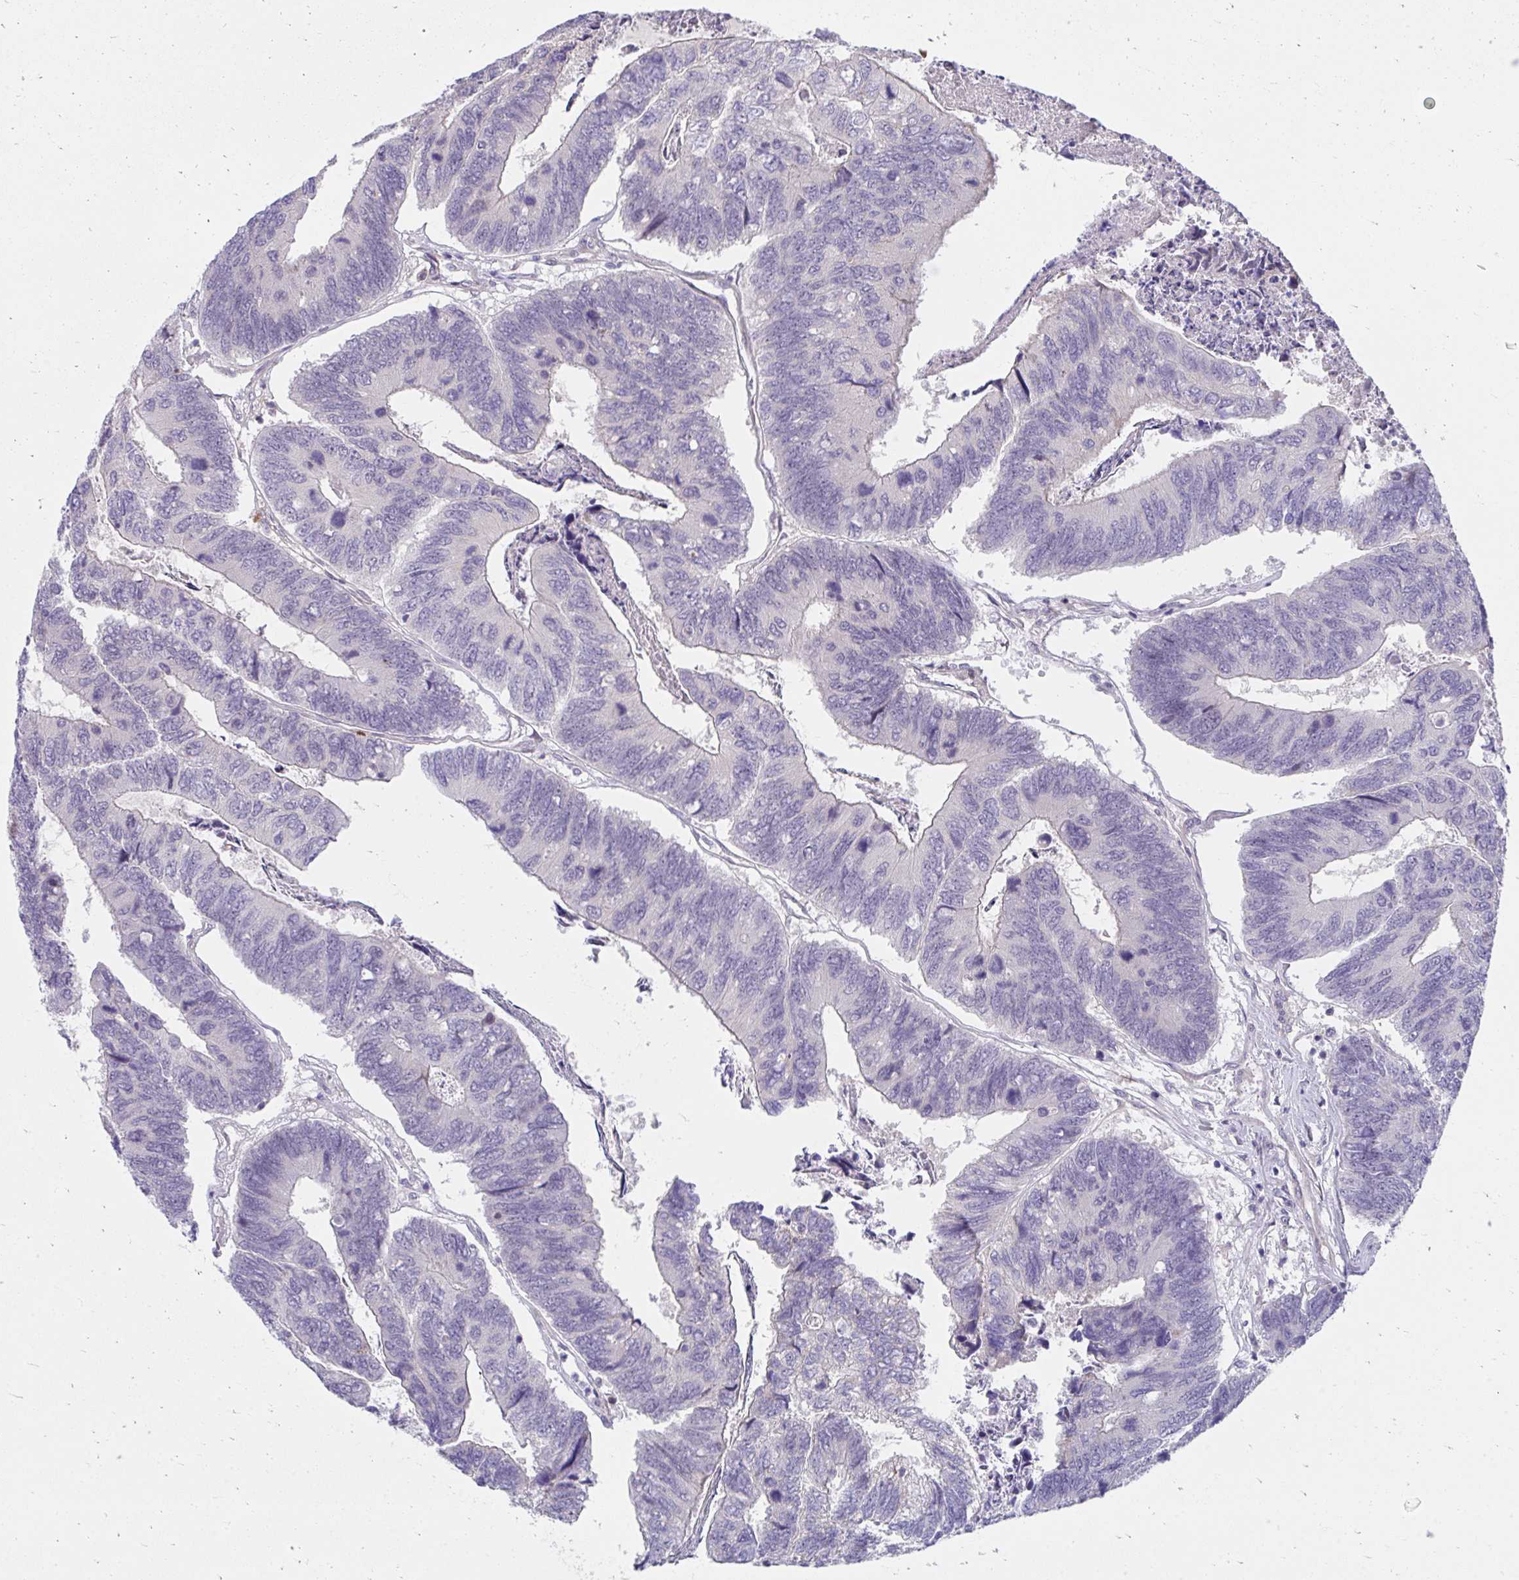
{"staining": {"intensity": "negative", "quantity": "none", "location": "none"}, "tissue": "colorectal cancer", "cell_type": "Tumor cells", "image_type": "cancer", "snomed": [{"axis": "morphology", "description": "Adenocarcinoma, NOS"}, {"axis": "topography", "description": "Colon"}], "caption": "Immunohistochemistry (IHC) of human colorectal cancer (adenocarcinoma) exhibits no staining in tumor cells.", "gene": "SLAMF7", "patient": {"sex": "female", "age": 67}}